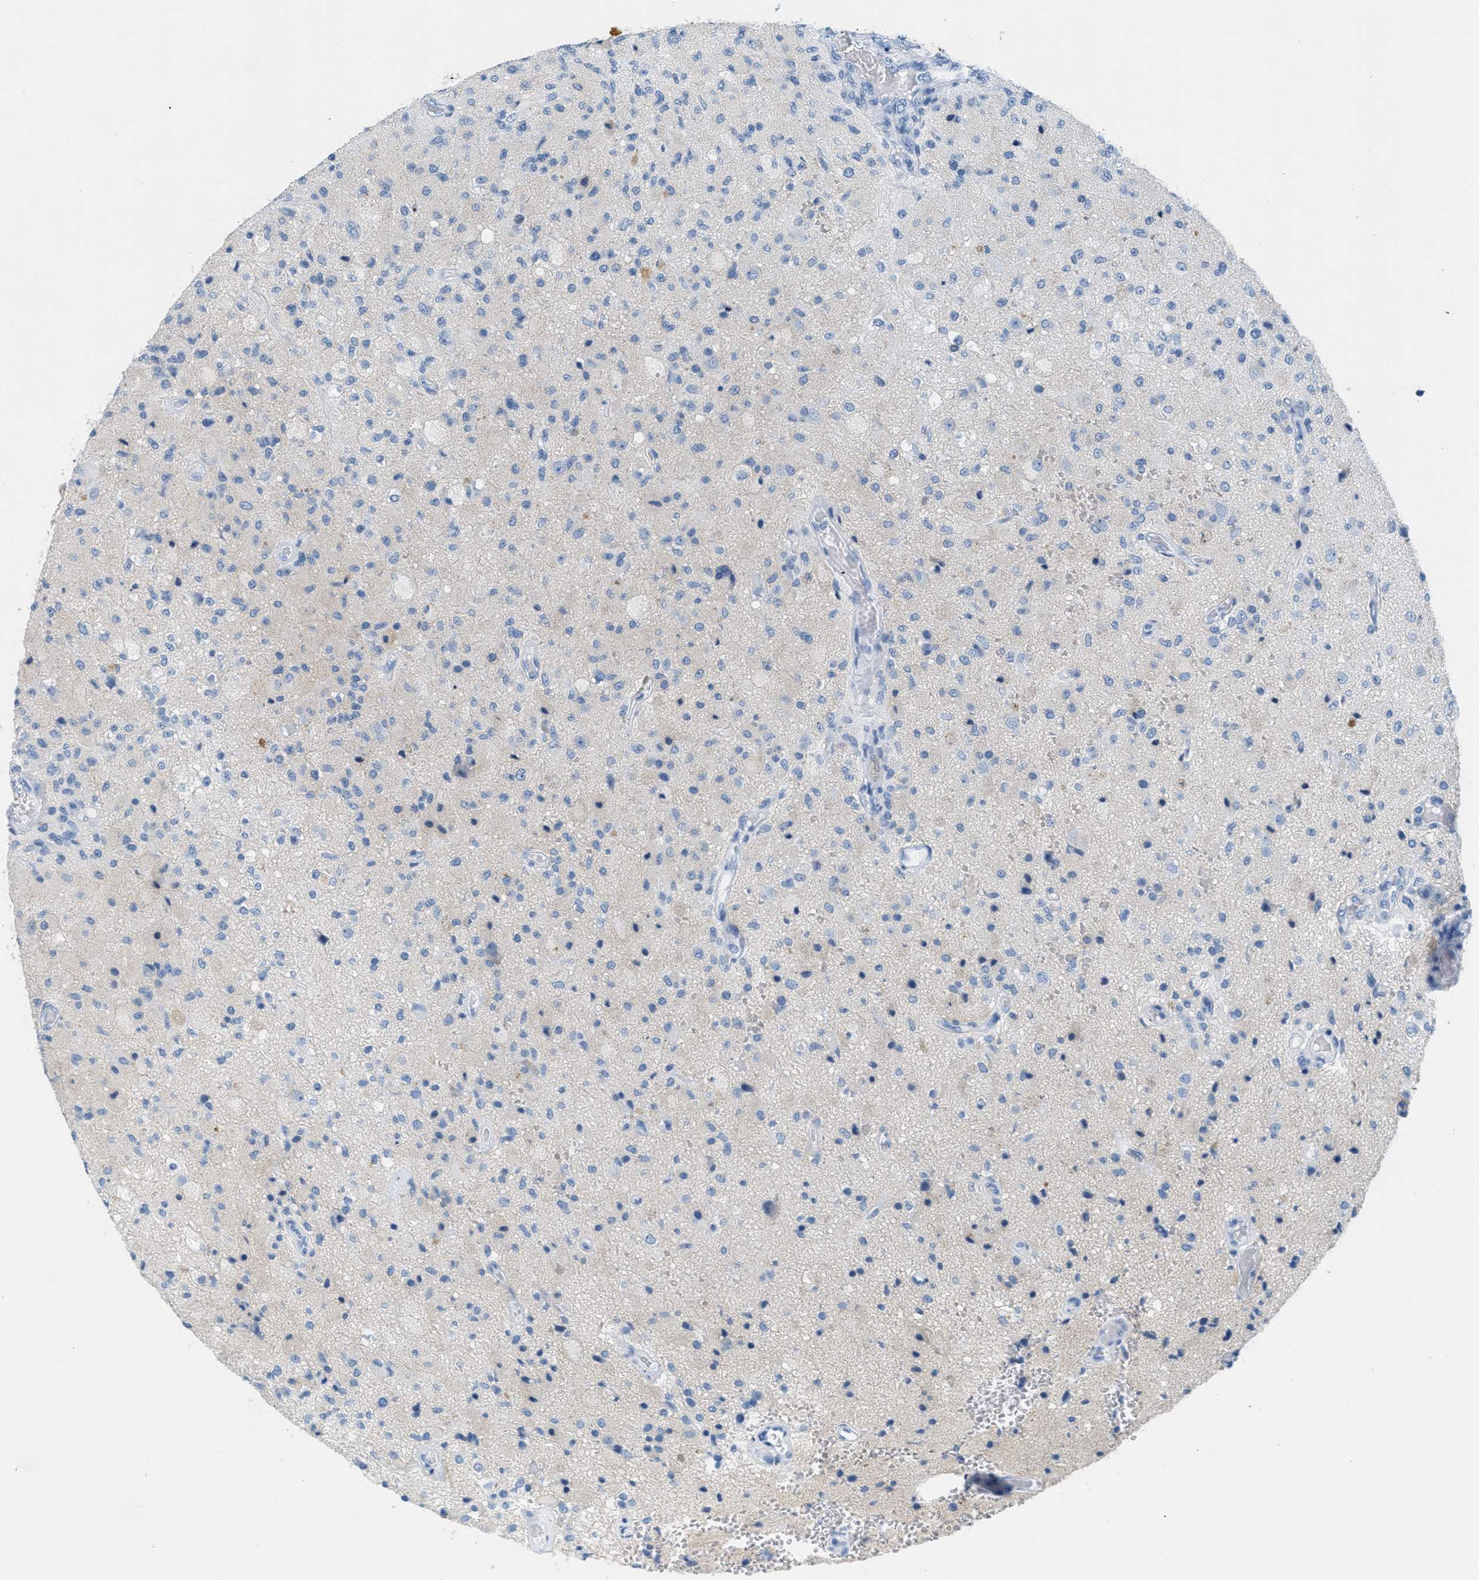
{"staining": {"intensity": "negative", "quantity": "none", "location": "none"}, "tissue": "glioma", "cell_type": "Tumor cells", "image_type": "cancer", "snomed": [{"axis": "morphology", "description": "Normal tissue, NOS"}, {"axis": "morphology", "description": "Glioma, malignant, High grade"}, {"axis": "topography", "description": "Cerebral cortex"}], "caption": "Immunohistochemistry (IHC) image of malignant glioma (high-grade) stained for a protein (brown), which reveals no staining in tumor cells.", "gene": "GPM6A", "patient": {"sex": "male", "age": 77}}